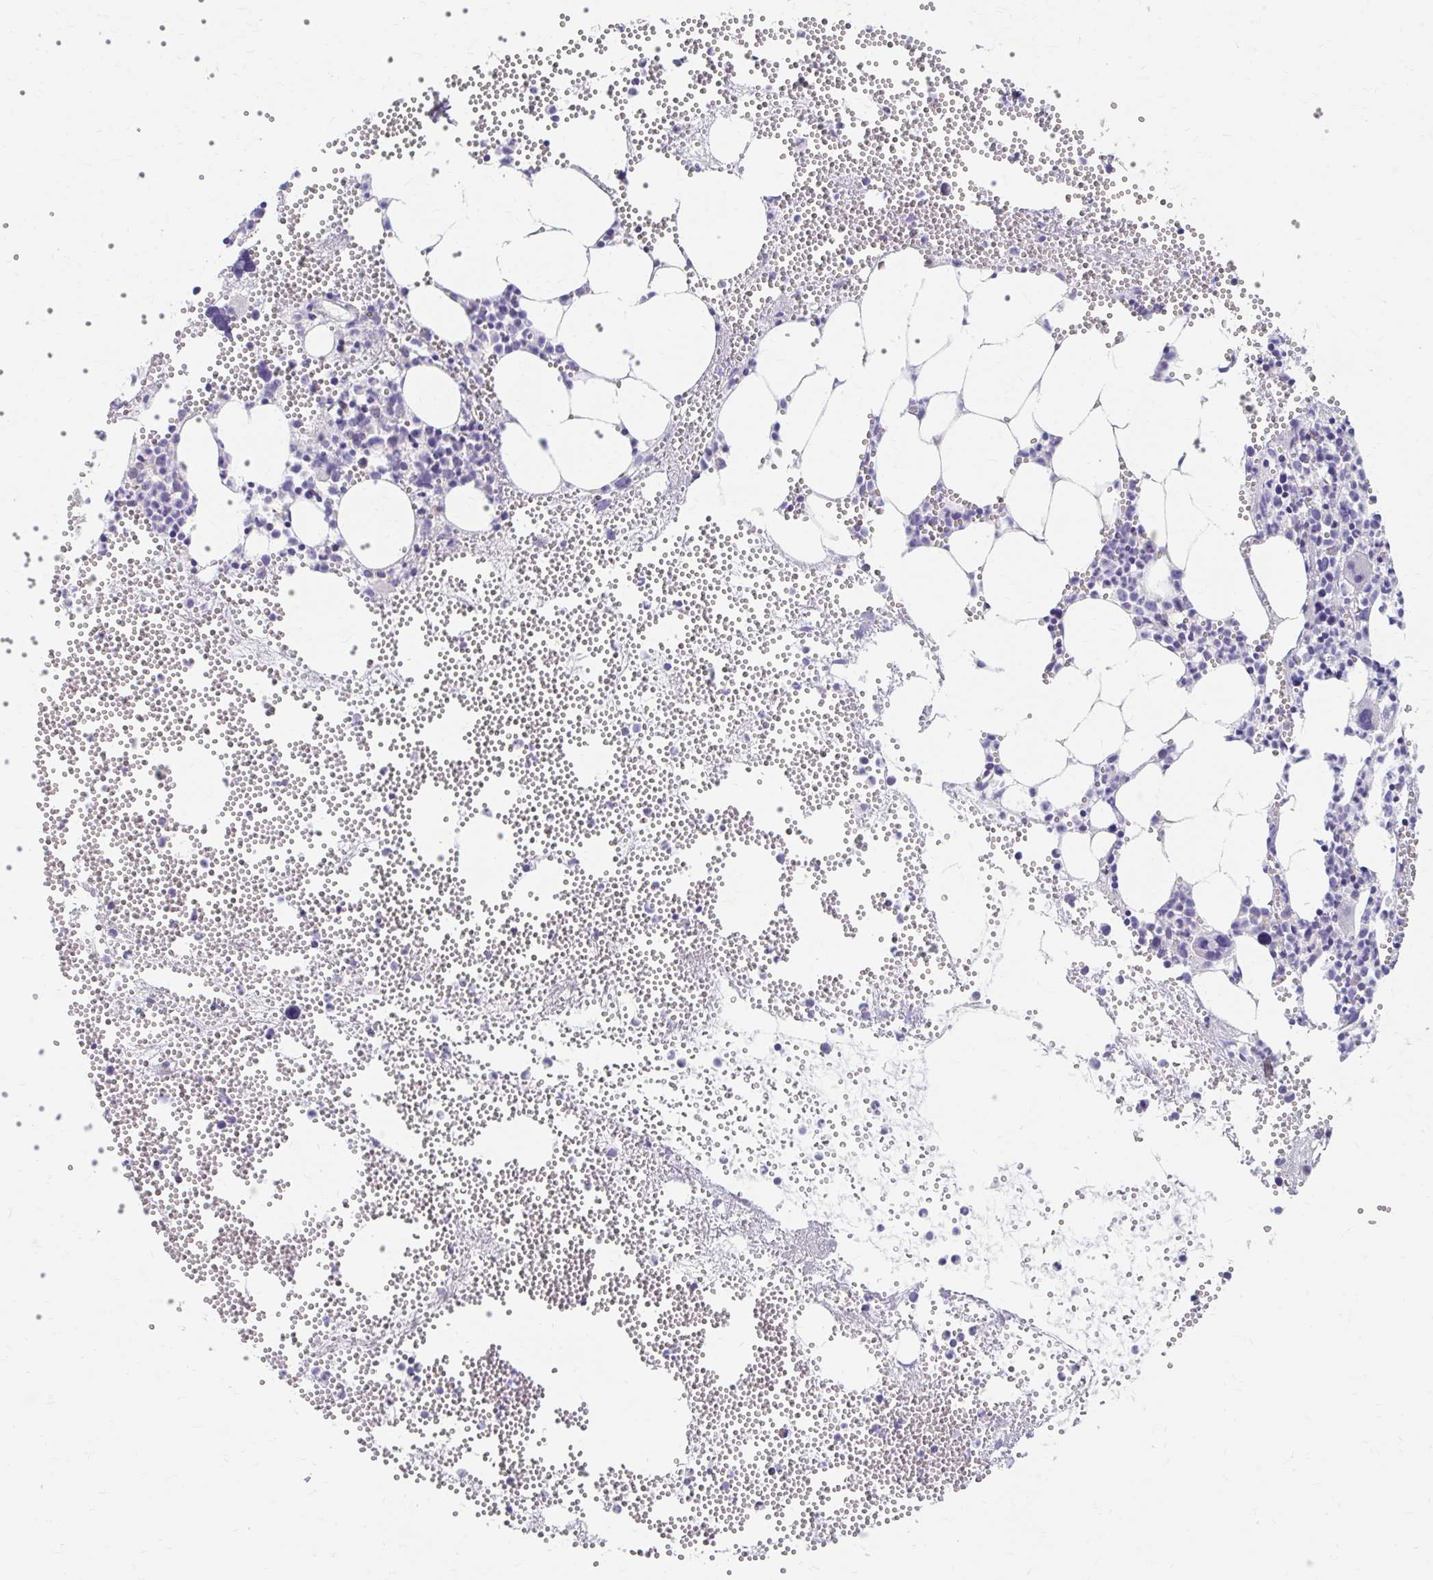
{"staining": {"intensity": "negative", "quantity": "none", "location": "none"}, "tissue": "bone marrow", "cell_type": "Hematopoietic cells", "image_type": "normal", "snomed": [{"axis": "morphology", "description": "Normal tissue, NOS"}, {"axis": "topography", "description": "Bone marrow"}], "caption": "A photomicrograph of human bone marrow is negative for staining in hematopoietic cells. (DAB (3,3'-diaminobenzidine) immunohistochemistry visualized using brightfield microscopy, high magnification).", "gene": "RCC1L", "patient": {"sex": "female", "age": 57}}